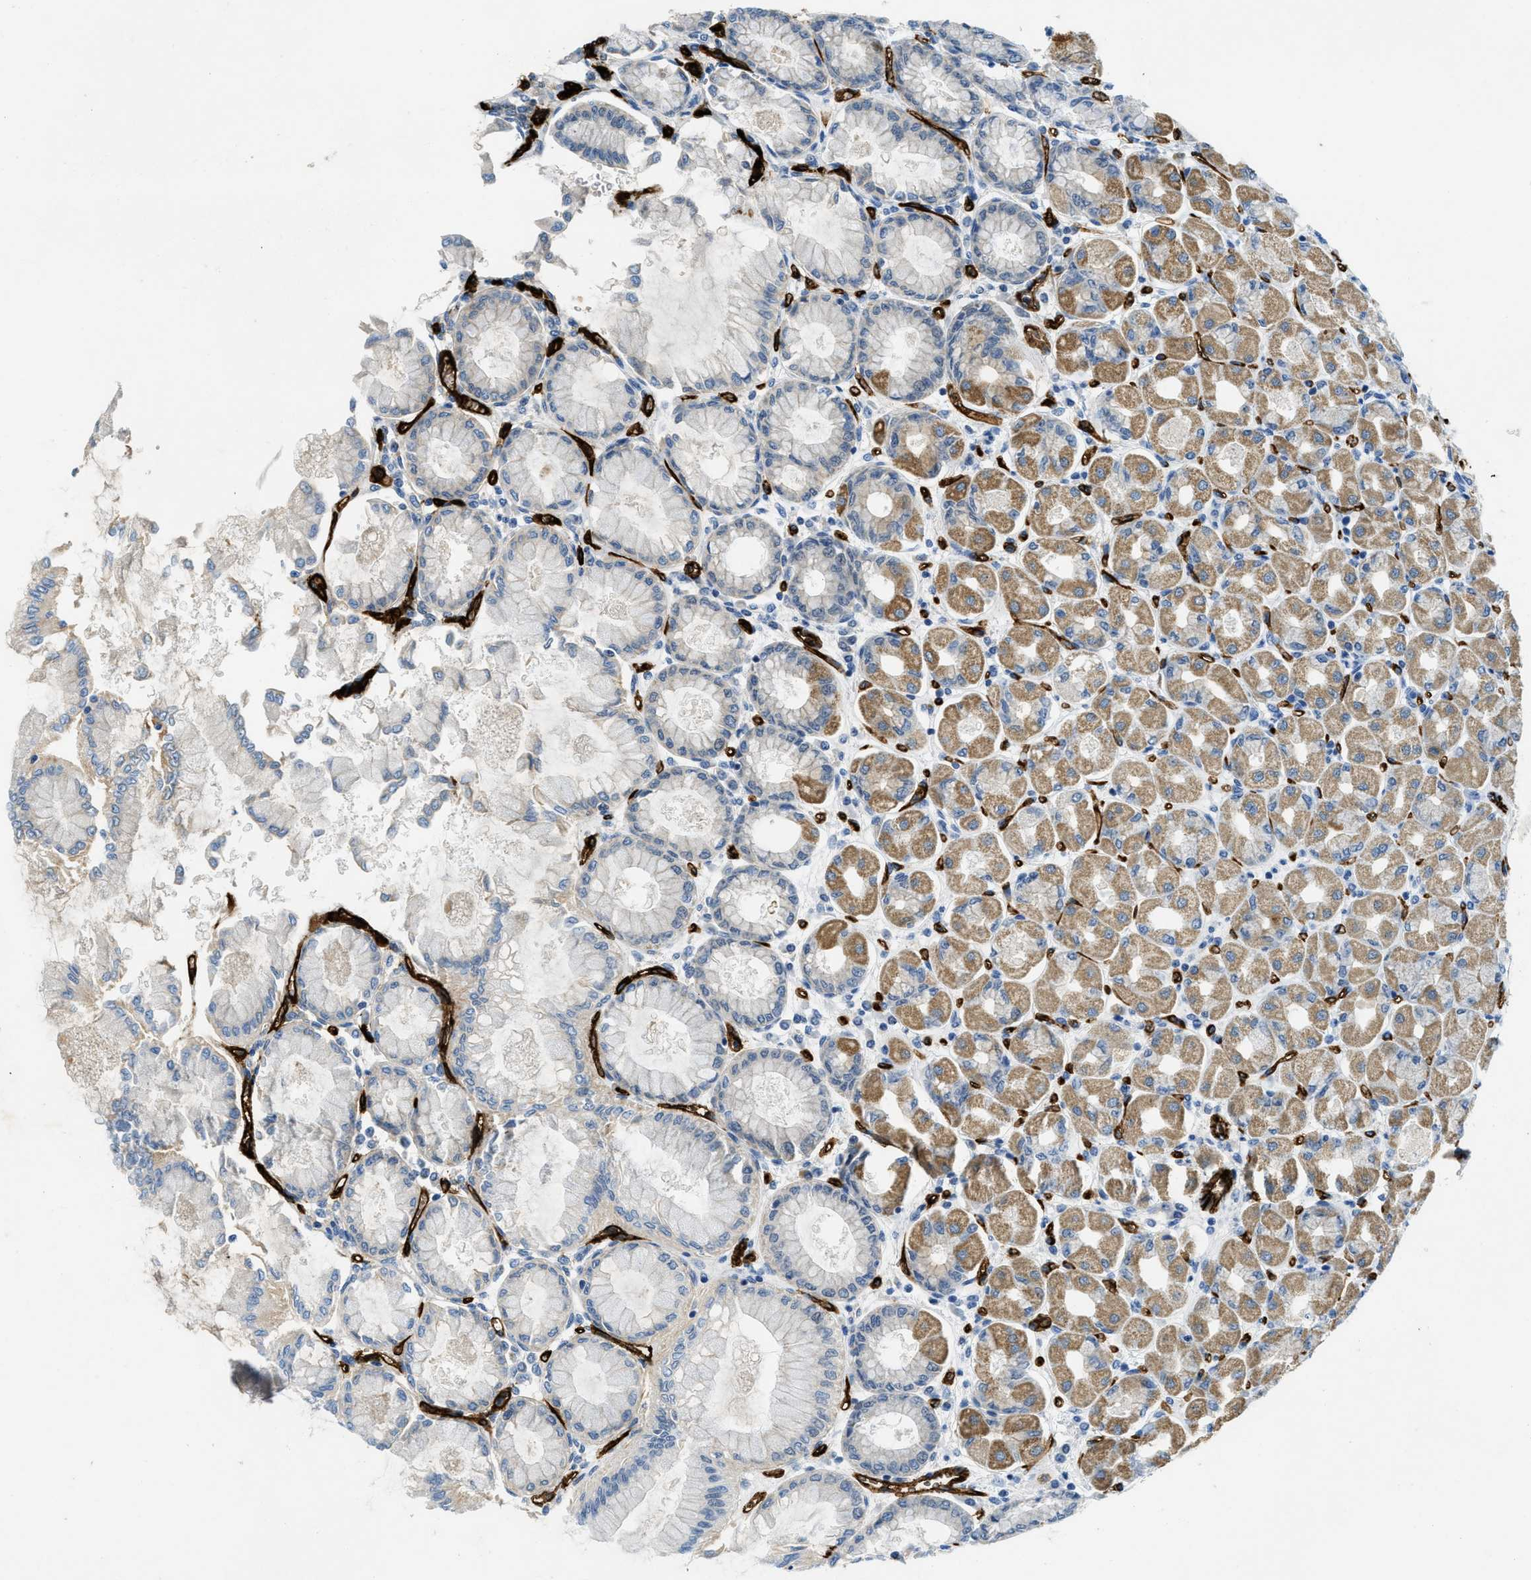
{"staining": {"intensity": "moderate", "quantity": "25%-75%", "location": "cytoplasmic/membranous"}, "tissue": "stomach", "cell_type": "Glandular cells", "image_type": "normal", "snomed": [{"axis": "morphology", "description": "Normal tissue, NOS"}, {"axis": "topography", "description": "Stomach, upper"}], "caption": "Protein staining of unremarkable stomach reveals moderate cytoplasmic/membranous staining in approximately 25%-75% of glandular cells. Immunohistochemistry (ihc) stains the protein in brown and the nuclei are stained blue.", "gene": "SLCO2A1", "patient": {"sex": "female", "age": 56}}